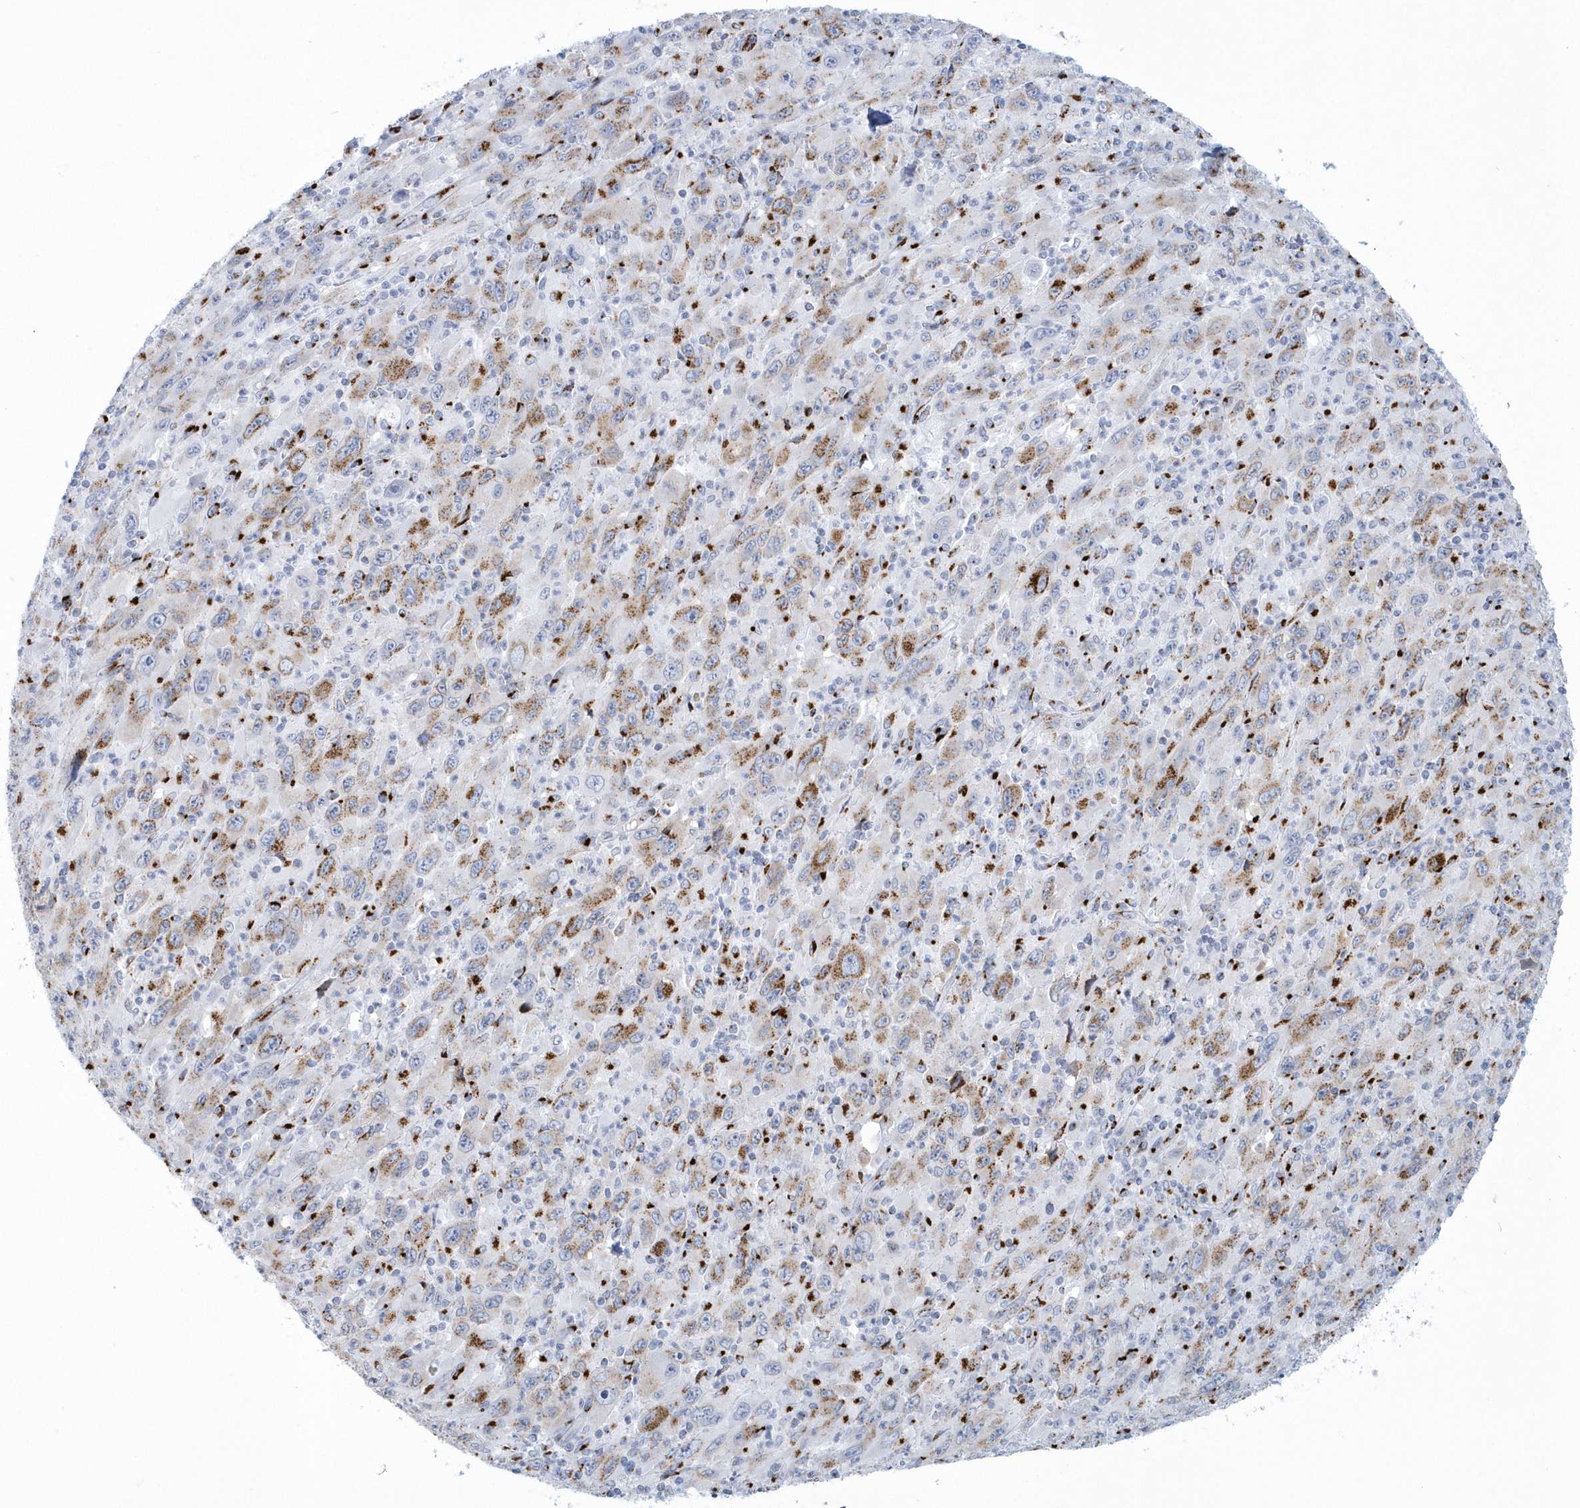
{"staining": {"intensity": "moderate", "quantity": "25%-75%", "location": "cytoplasmic/membranous"}, "tissue": "melanoma", "cell_type": "Tumor cells", "image_type": "cancer", "snomed": [{"axis": "morphology", "description": "Malignant melanoma, Metastatic site"}, {"axis": "topography", "description": "Skin"}], "caption": "Malignant melanoma (metastatic site) tissue shows moderate cytoplasmic/membranous positivity in about 25%-75% of tumor cells (DAB (3,3'-diaminobenzidine) IHC, brown staining for protein, blue staining for nuclei).", "gene": "SLX9", "patient": {"sex": "female", "age": 56}}